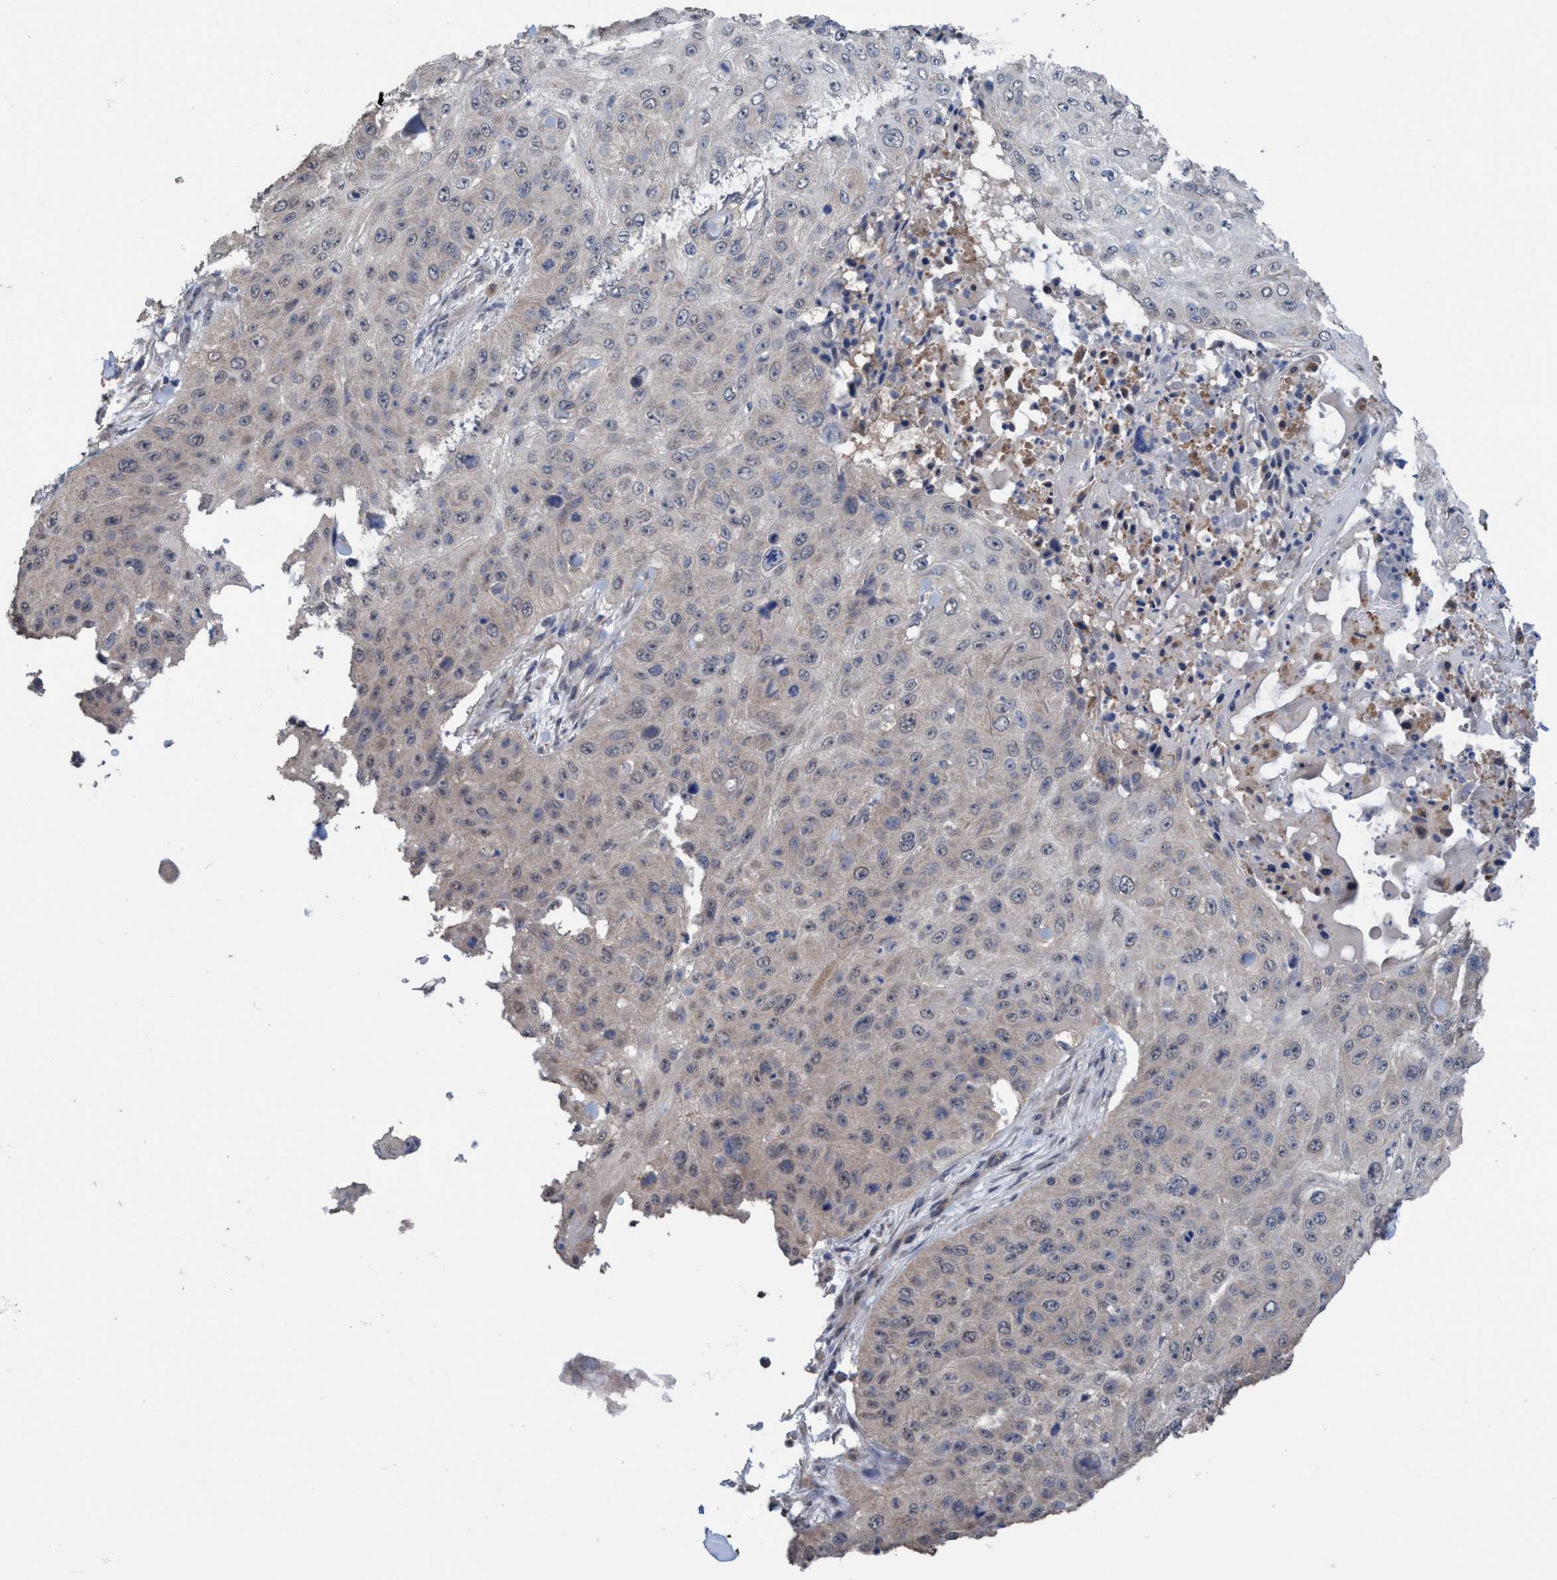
{"staining": {"intensity": "negative", "quantity": "none", "location": "none"}, "tissue": "skin cancer", "cell_type": "Tumor cells", "image_type": "cancer", "snomed": [{"axis": "morphology", "description": "Squamous cell carcinoma, NOS"}, {"axis": "topography", "description": "Skin"}], "caption": "This image is of skin cancer stained with immunohistochemistry (IHC) to label a protein in brown with the nuclei are counter-stained blue. There is no expression in tumor cells.", "gene": "GLOD4", "patient": {"sex": "female", "age": 80}}